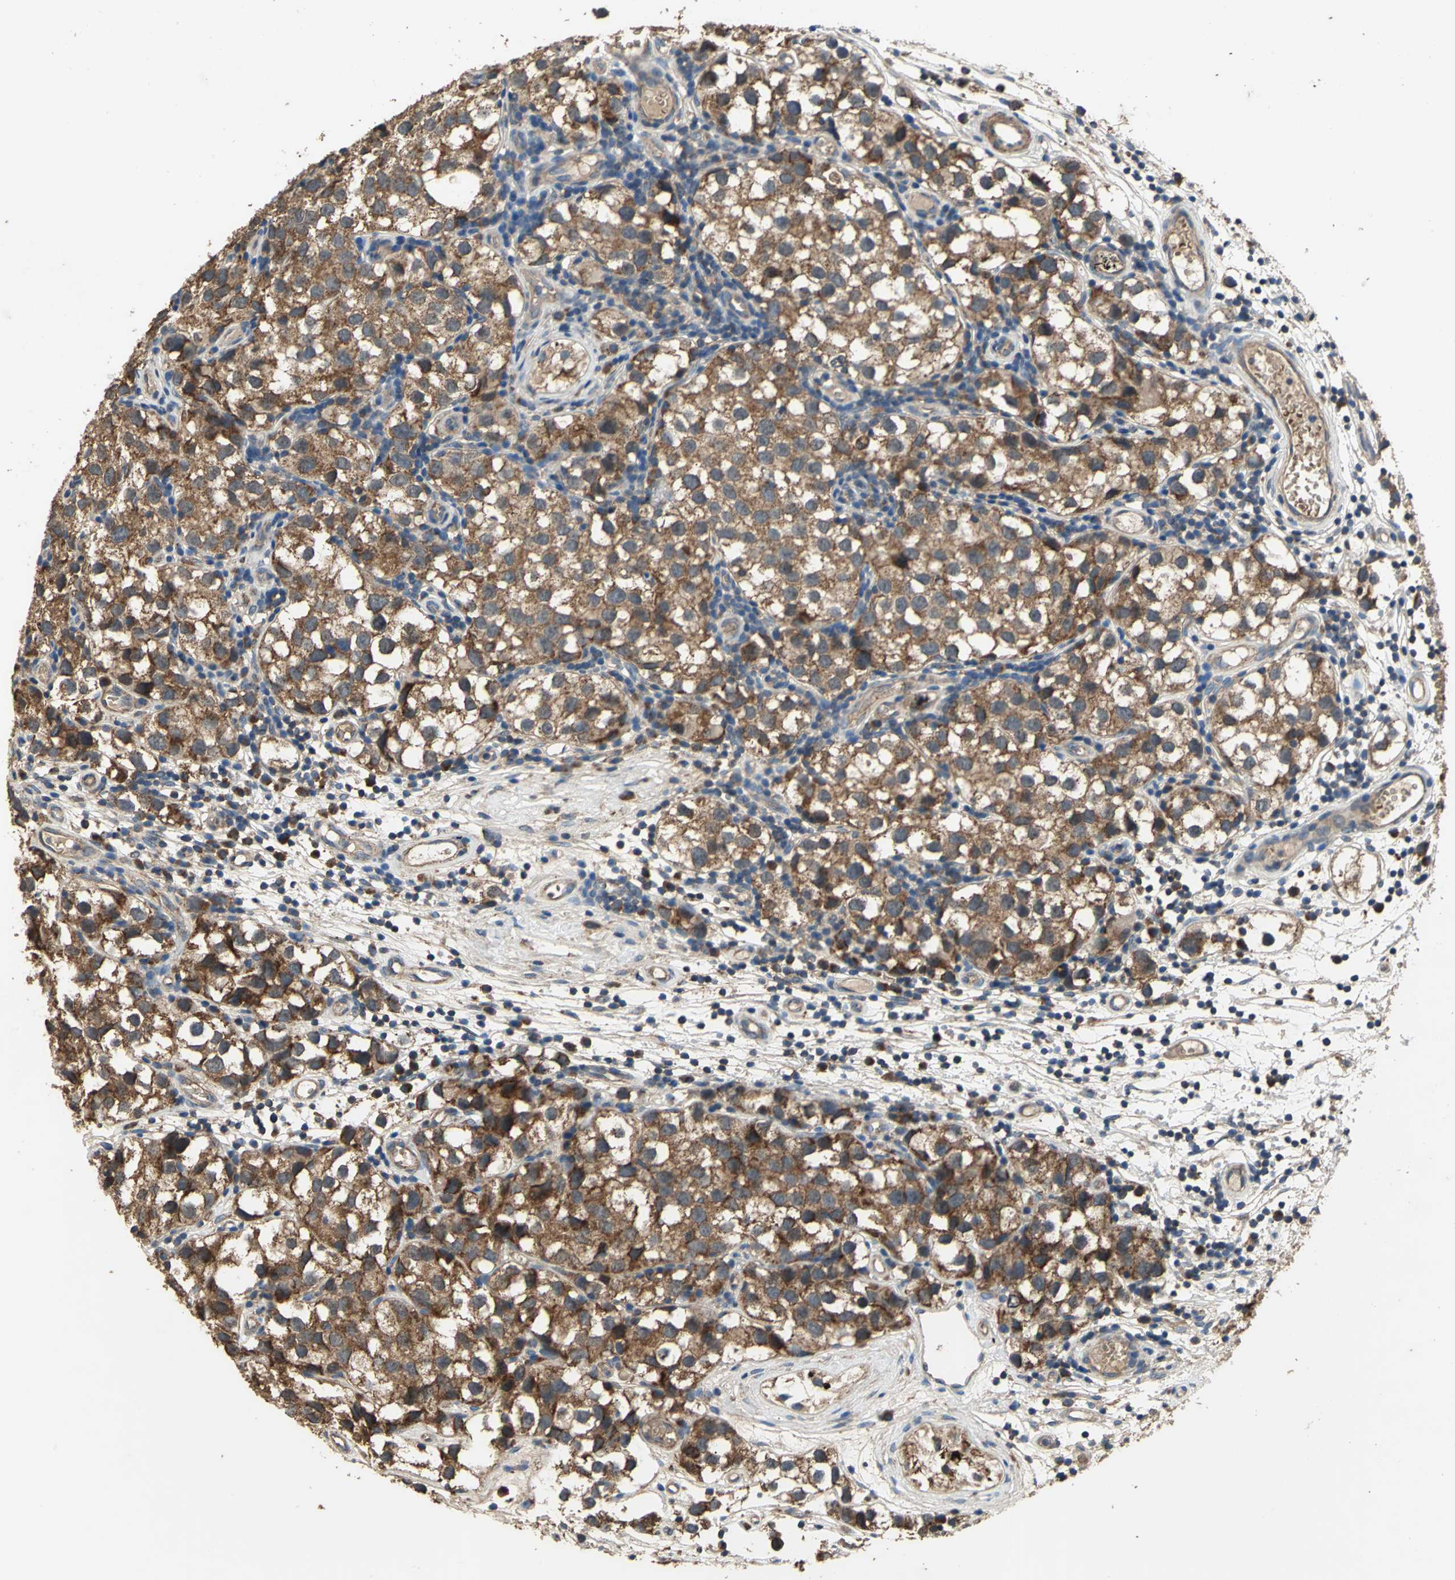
{"staining": {"intensity": "strong", "quantity": ">75%", "location": "cytoplasmic/membranous"}, "tissue": "testis cancer", "cell_type": "Tumor cells", "image_type": "cancer", "snomed": [{"axis": "morphology", "description": "Seminoma, NOS"}, {"axis": "topography", "description": "Testis"}], "caption": "Strong cytoplasmic/membranous staining for a protein is seen in approximately >75% of tumor cells of testis cancer (seminoma) using IHC.", "gene": "POLRMT", "patient": {"sex": "male", "age": 39}}